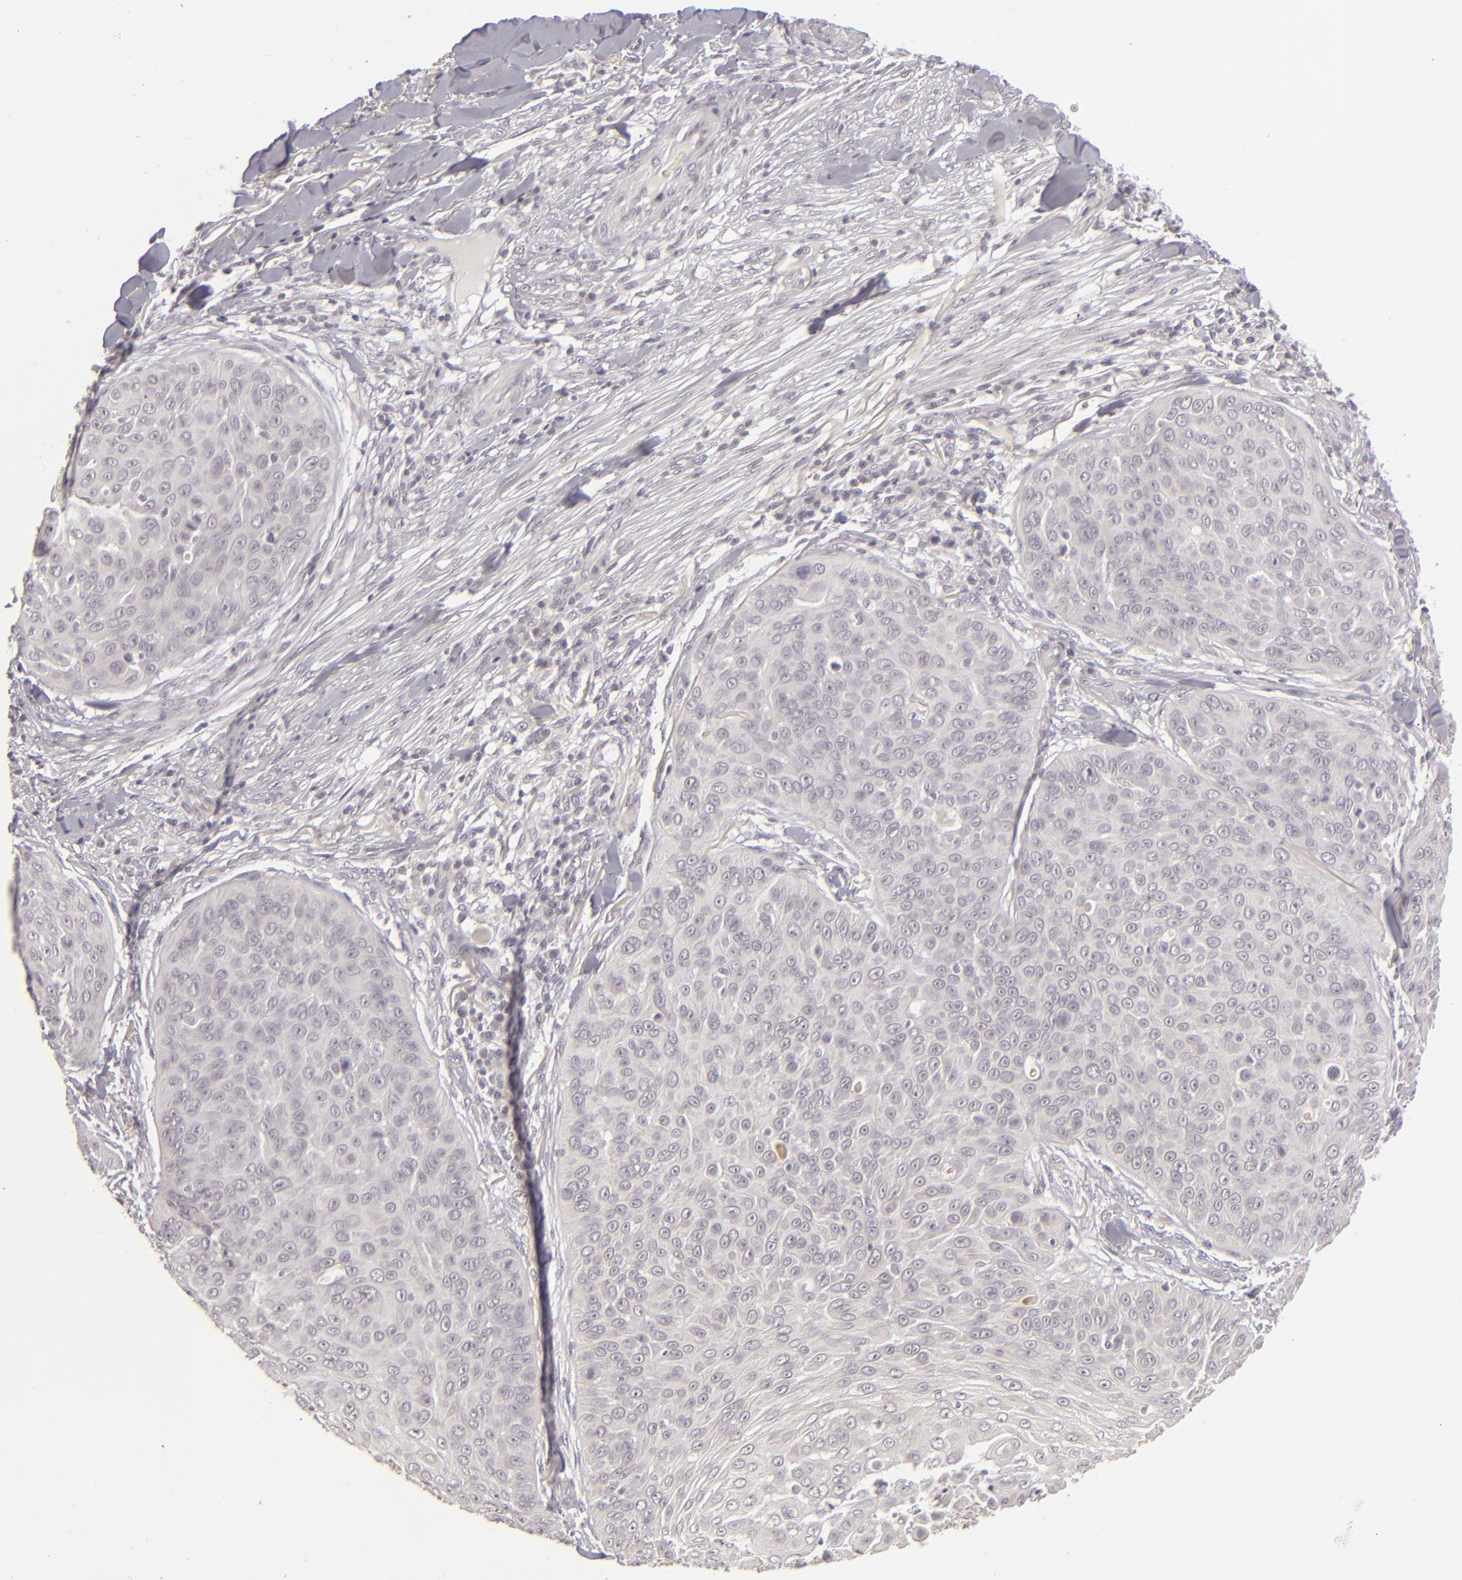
{"staining": {"intensity": "weak", "quantity": ">75%", "location": "cytoplasmic/membranous"}, "tissue": "skin cancer", "cell_type": "Tumor cells", "image_type": "cancer", "snomed": [{"axis": "morphology", "description": "Squamous cell carcinoma, NOS"}, {"axis": "topography", "description": "Skin"}], "caption": "Immunohistochemistry of skin cancer exhibits low levels of weak cytoplasmic/membranous positivity in about >75% of tumor cells.", "gene": "DLG3", "patient": {"sex": "male", "age": 82}}